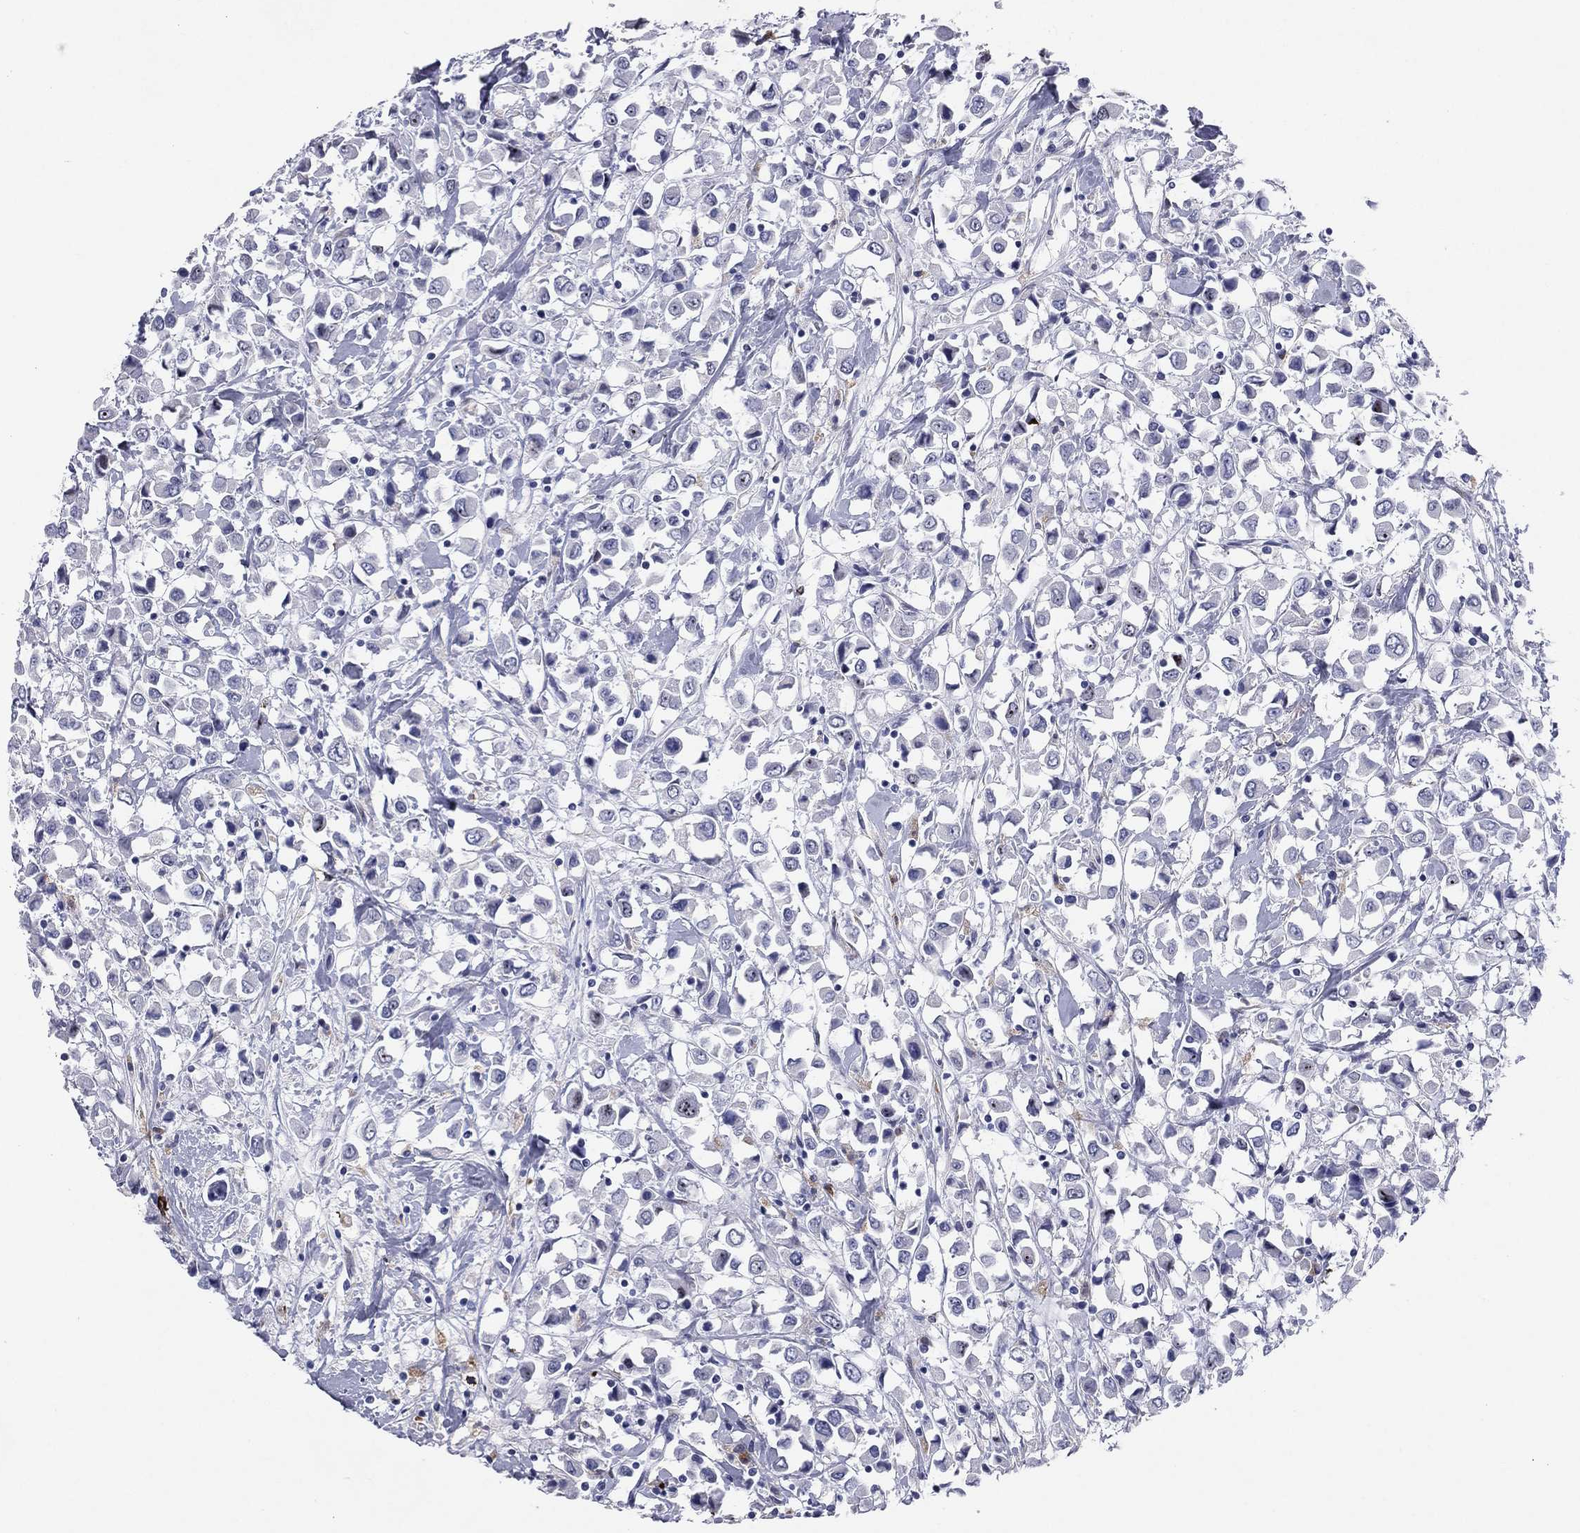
{"staining": {"intensity": "negative", "quantity": "none", "location": "none"}, "tissue": "breast cancer", "cell_type": "Tumor cells", "image_type": "cancer", "snomed": [{"axis": "morphology", "description": "Duct carcinoma"}, {"axis": "topography", "description": "Breast"}], "caption": "Tumor cells are negative for protein expression in human breast invasive ductal carcinoma. (IHC, brightfield microscopy, high magnification).", "gene": "HLA-DOA", "patient": {"sex": "female", "age": 61}}